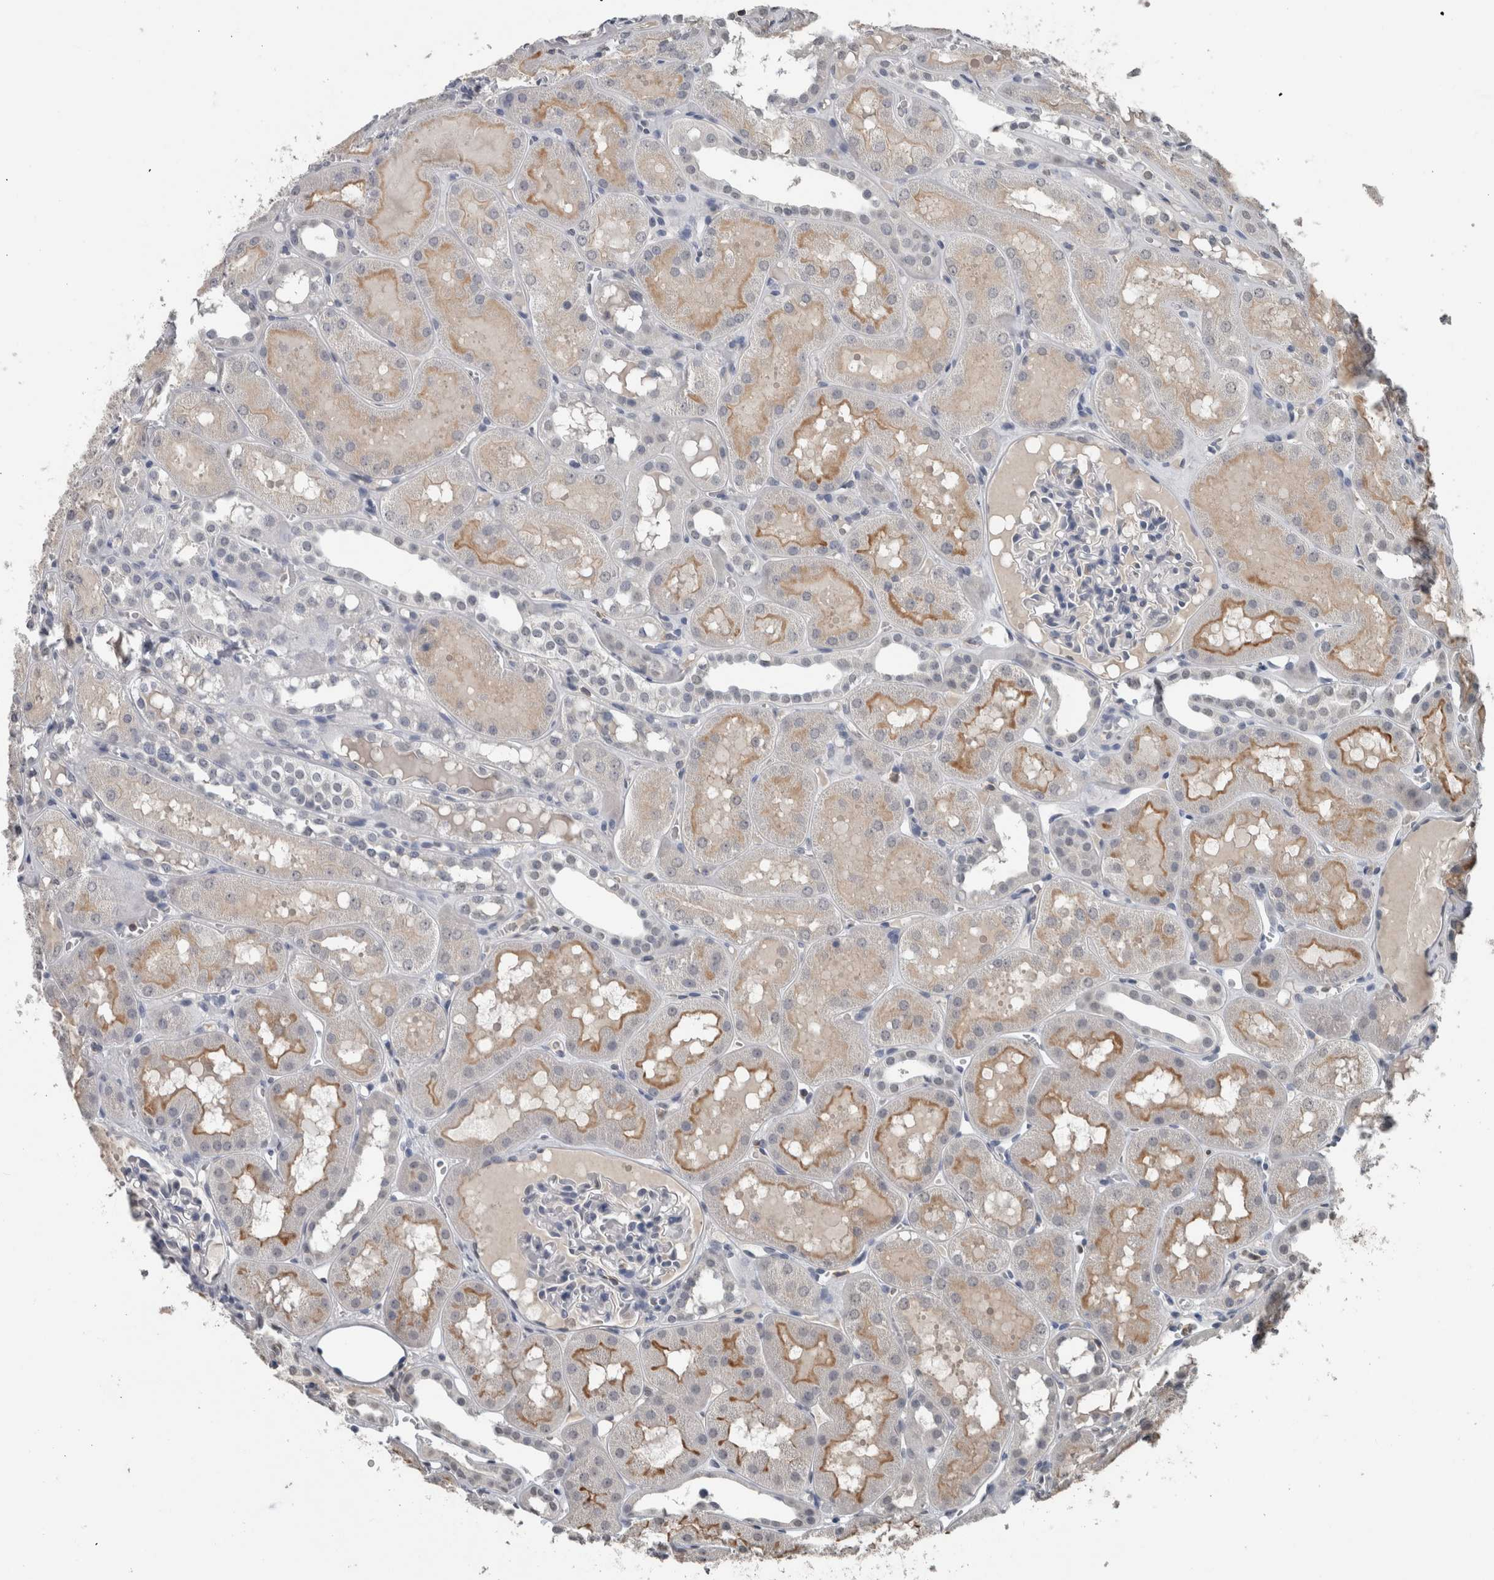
{"staining": {"intensity": "negative", "quantity": "none", "location": "none"}, "tissue": "kidney", "cell_type": "Cells in glomeruli", "image_type": "normal", "snomed": [{"axis": "morphology", "description": "Normal tissue, NOS"}, {"axis": "topography", "description": "Kidney"}, {"axis": "topography", "description": "Urinary bladder"}], "caption": "Immunohistochemistry (IHC) micrograph of benign kidney stained for a protein (brown), which demonstrates no positivity in cells in glomeruli.", "gene": "MAFF", "patient": {"sex": "male", "age": 16}}